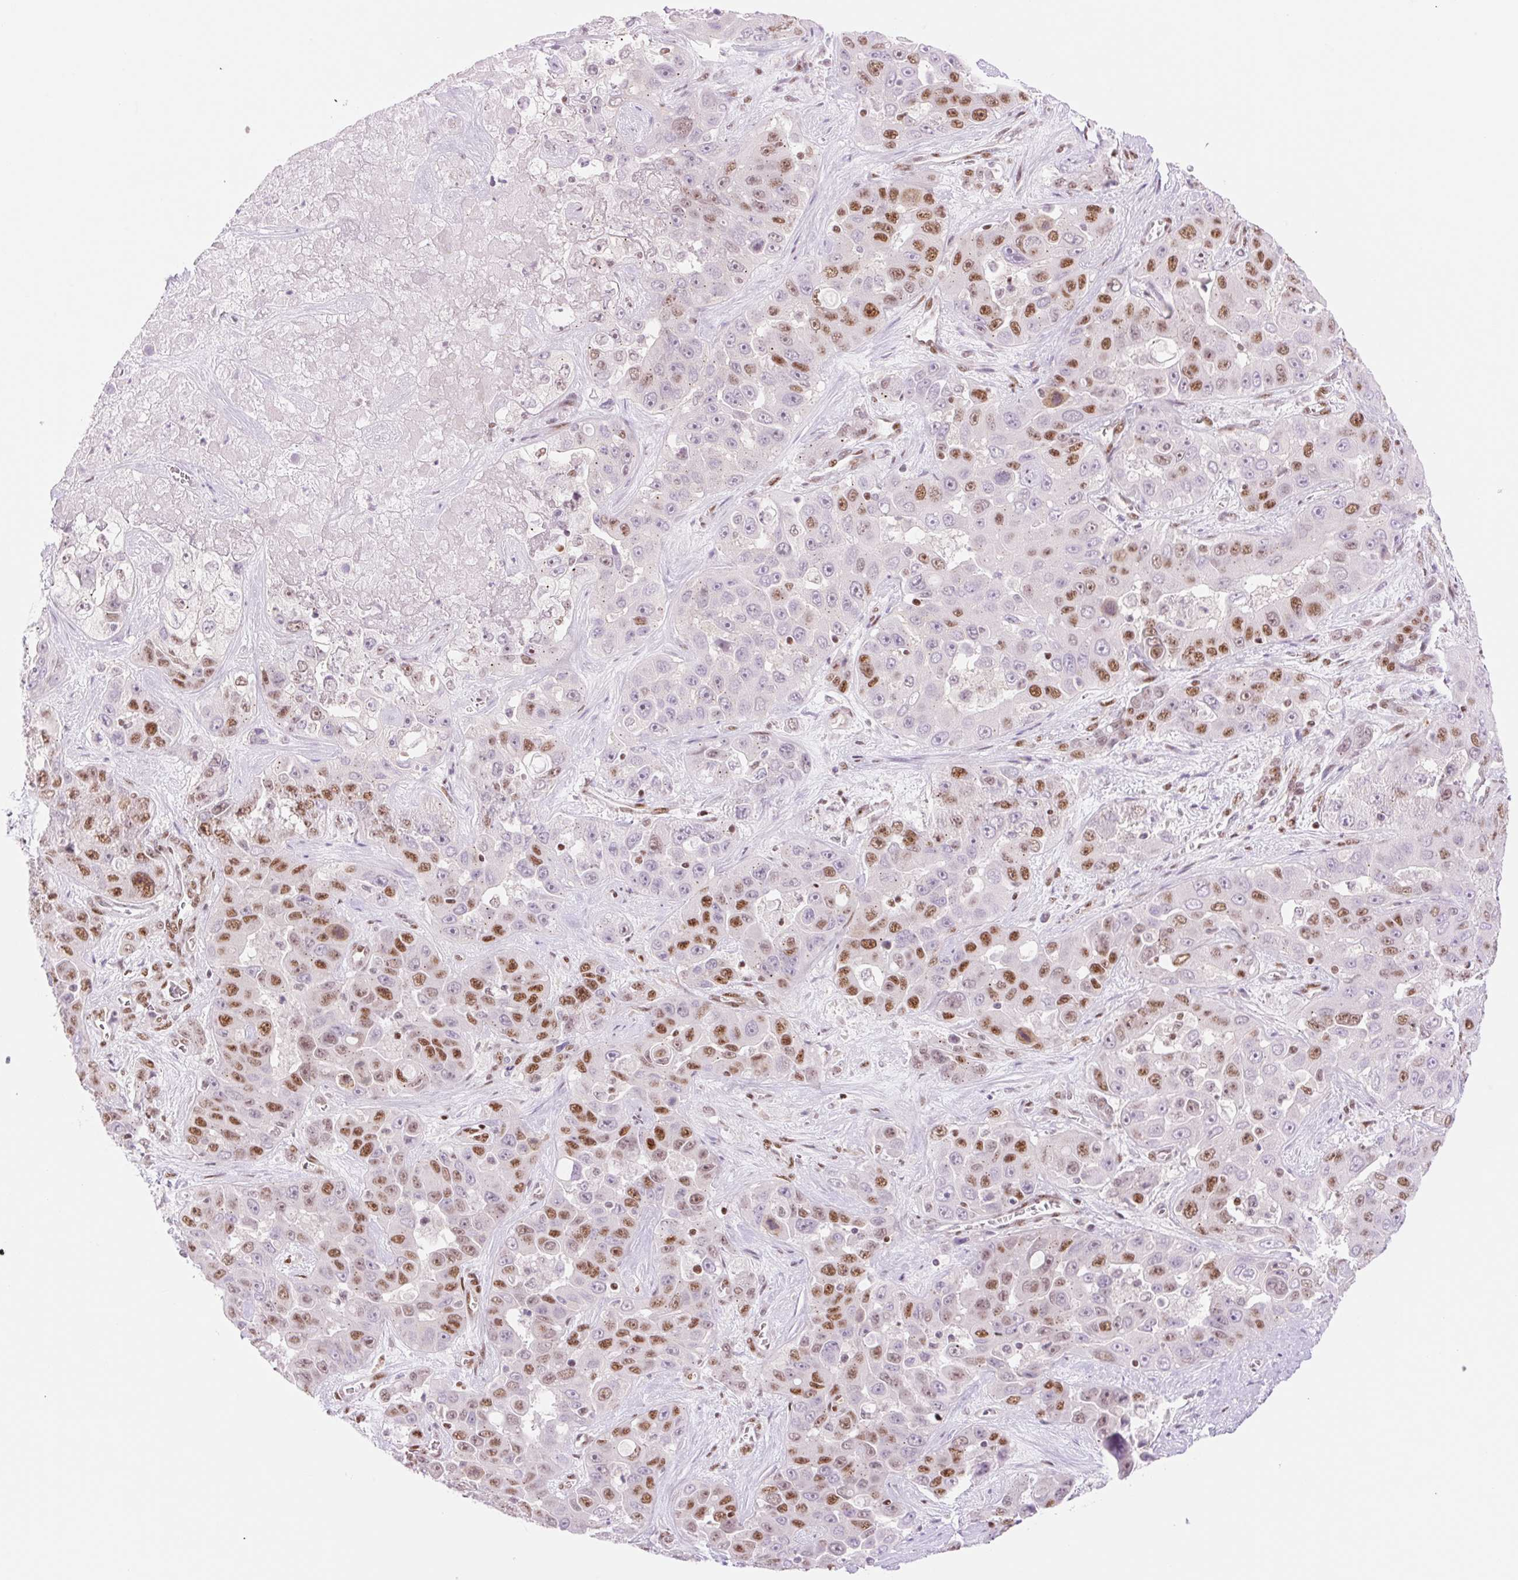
{"staining": {"intensity": "moderate", "quantity": "25%-75%", "location": "nuclear"}, "tissue": "liver cancer", "cell_type": "Tumor cells", "image_type": "cancer", "snomed": [{"axis": "morphology", "description": "Cholangiocarcinoma"}, {"axis": "topography", "description": "Liver"}], "caption": "Tumor cells reveal moderate nuclear positivity in about 25%-75% of cells in liver cholangiocarcinoma.", "gene": "PRDM11", "patient": {"sex": "female", "age": 52}}